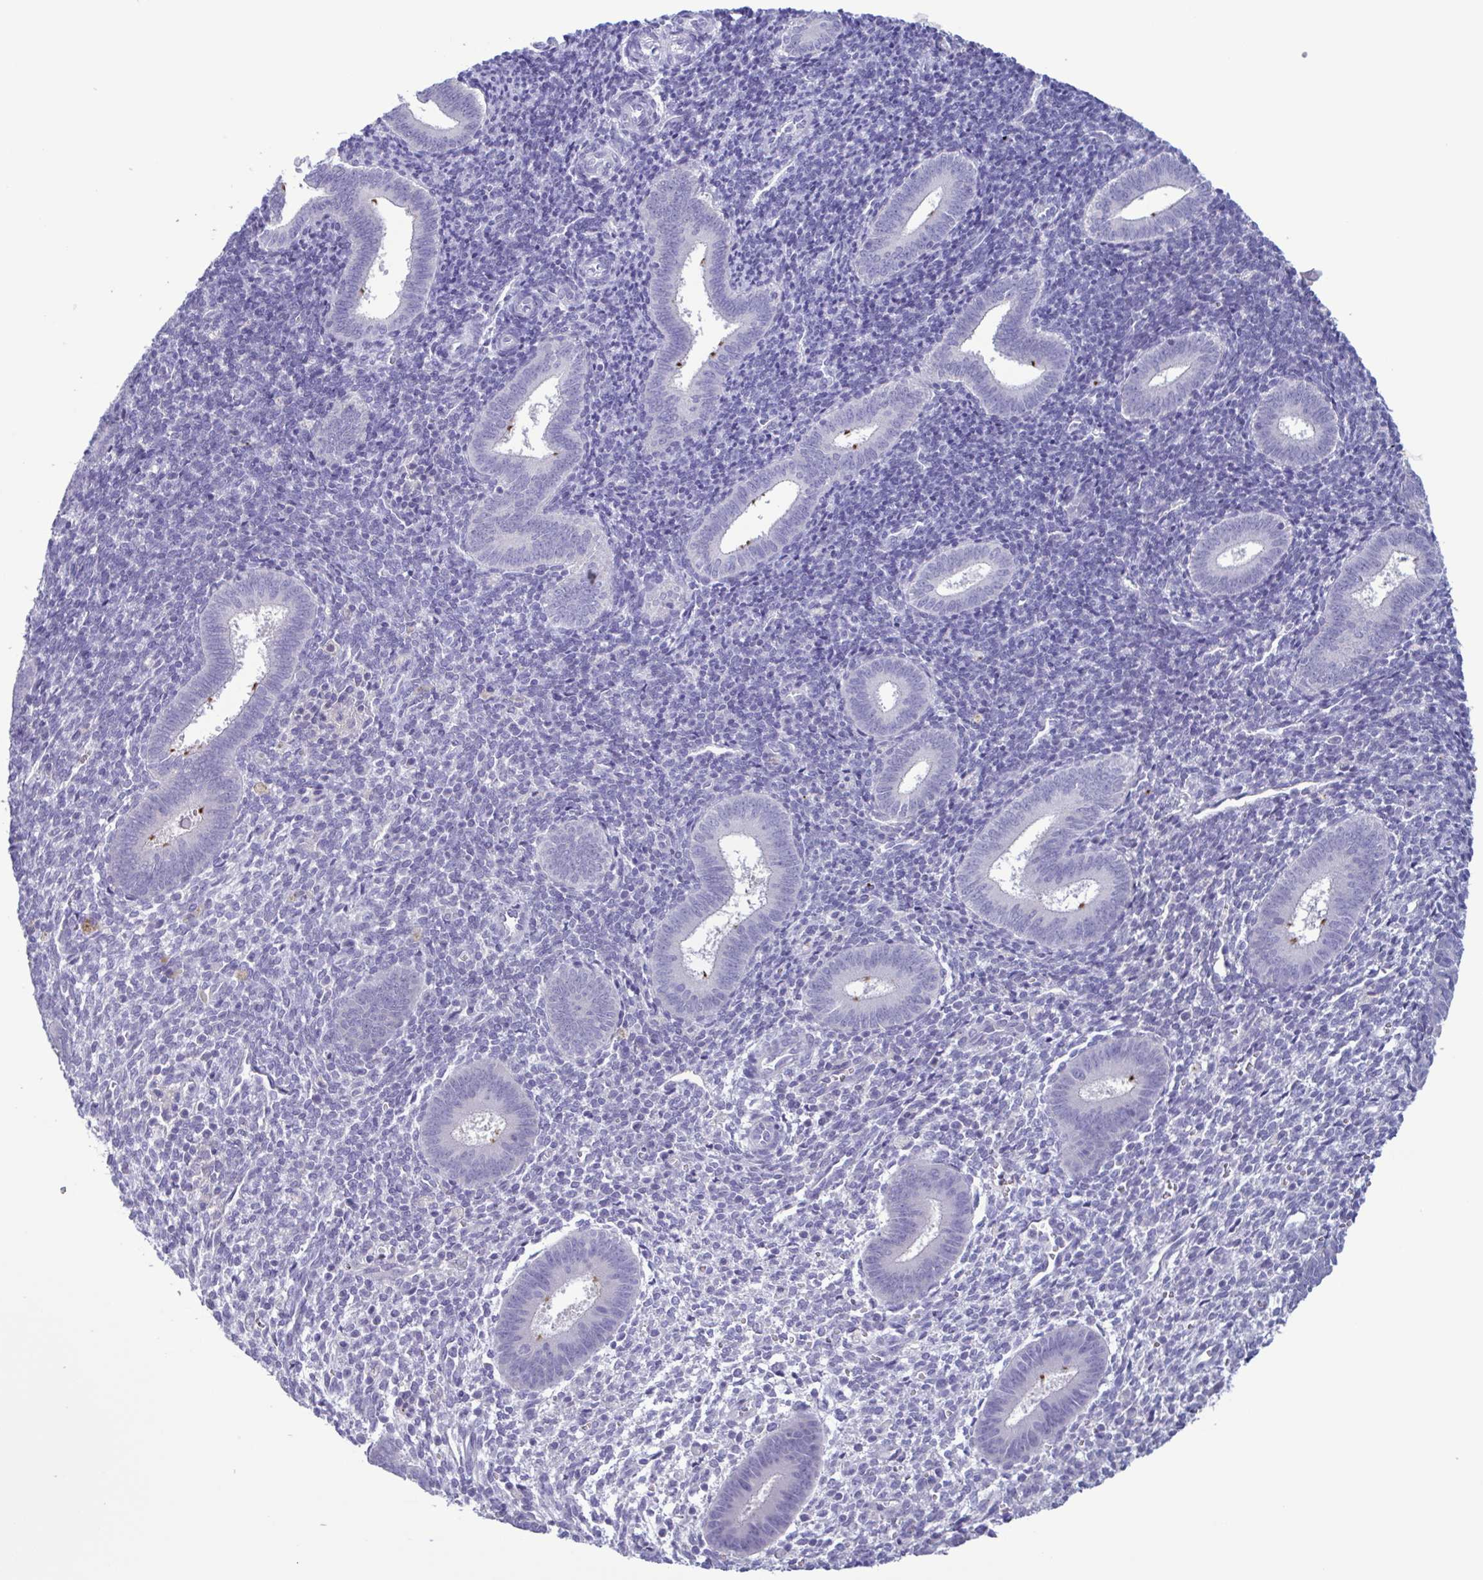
{"staining": {"intensity": "negative", "quantity": "none", "location": "none"}, "tissue": "endometrium", "cell_type": "Cells in endometrial stroma", "image_type": "normal", "snomed": [{"axis": "morphology", "description": "Normal tissue, NOS"}, {"axis": "topography", "description": "Endometrium"}], "caption": "Immunohistochemistry (IHC) histopathology image of unremarkable human endometrium stained for a protein (brown), which displays no expression in cells in endometrial stroma.", "gene": "INAFM1", "patient": {"sex": "female", "age": 25}}